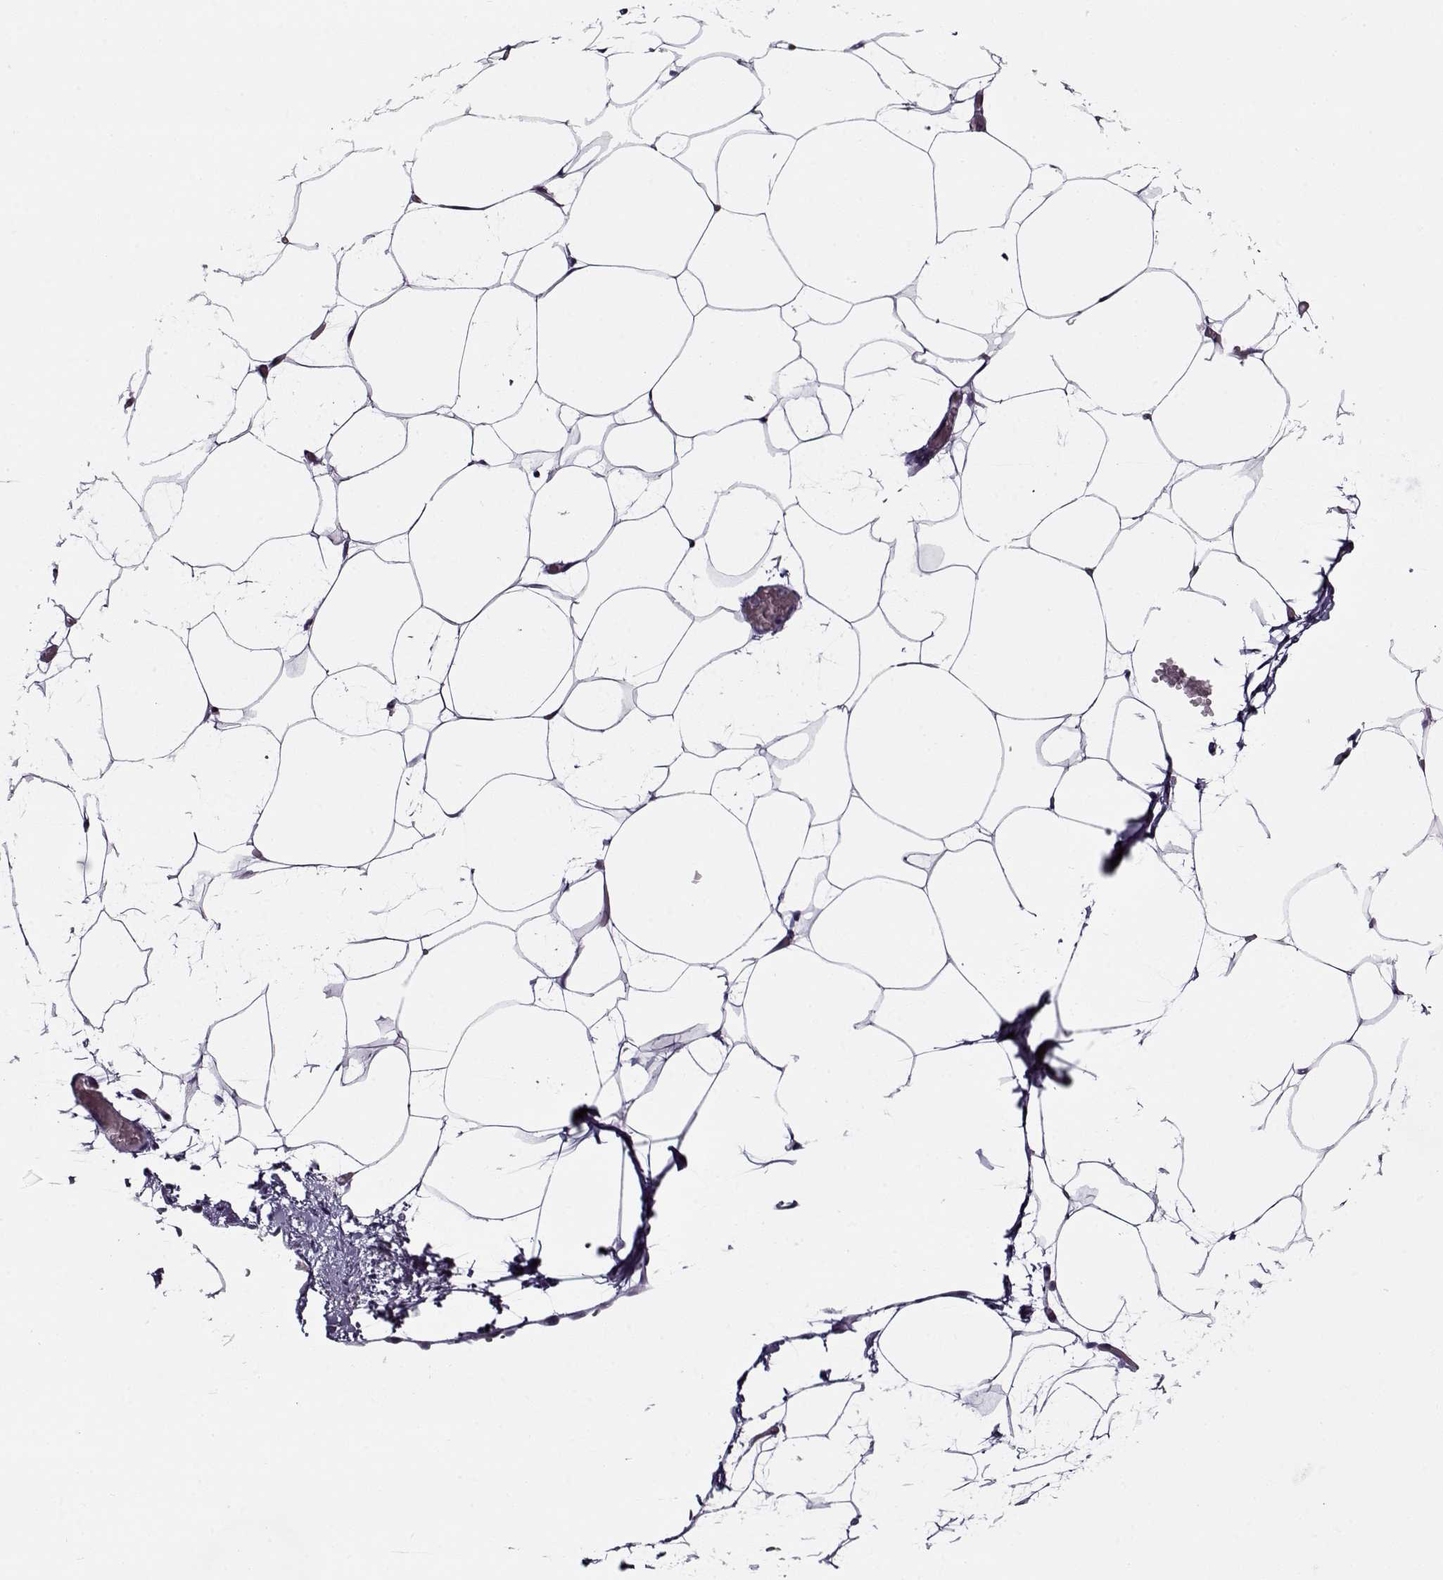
{"staining": {"intensity": "negative", "quantity": "none", "location": "none"}, "tissue": "adipose tissue", "cell_type": "Adipocytes", "image_type": "normal", "snomed": [{"axis": "morphology", "description": "Normal tissue, NOS"}, {"axis": "topography", "description": "Adipose tissue"}], "caption": "The photomicrograph reveals no staining of adipocytes in normal adipose tissue.", "gene": "GAGE10", "patient": {"sex": "male", "age": 57}}